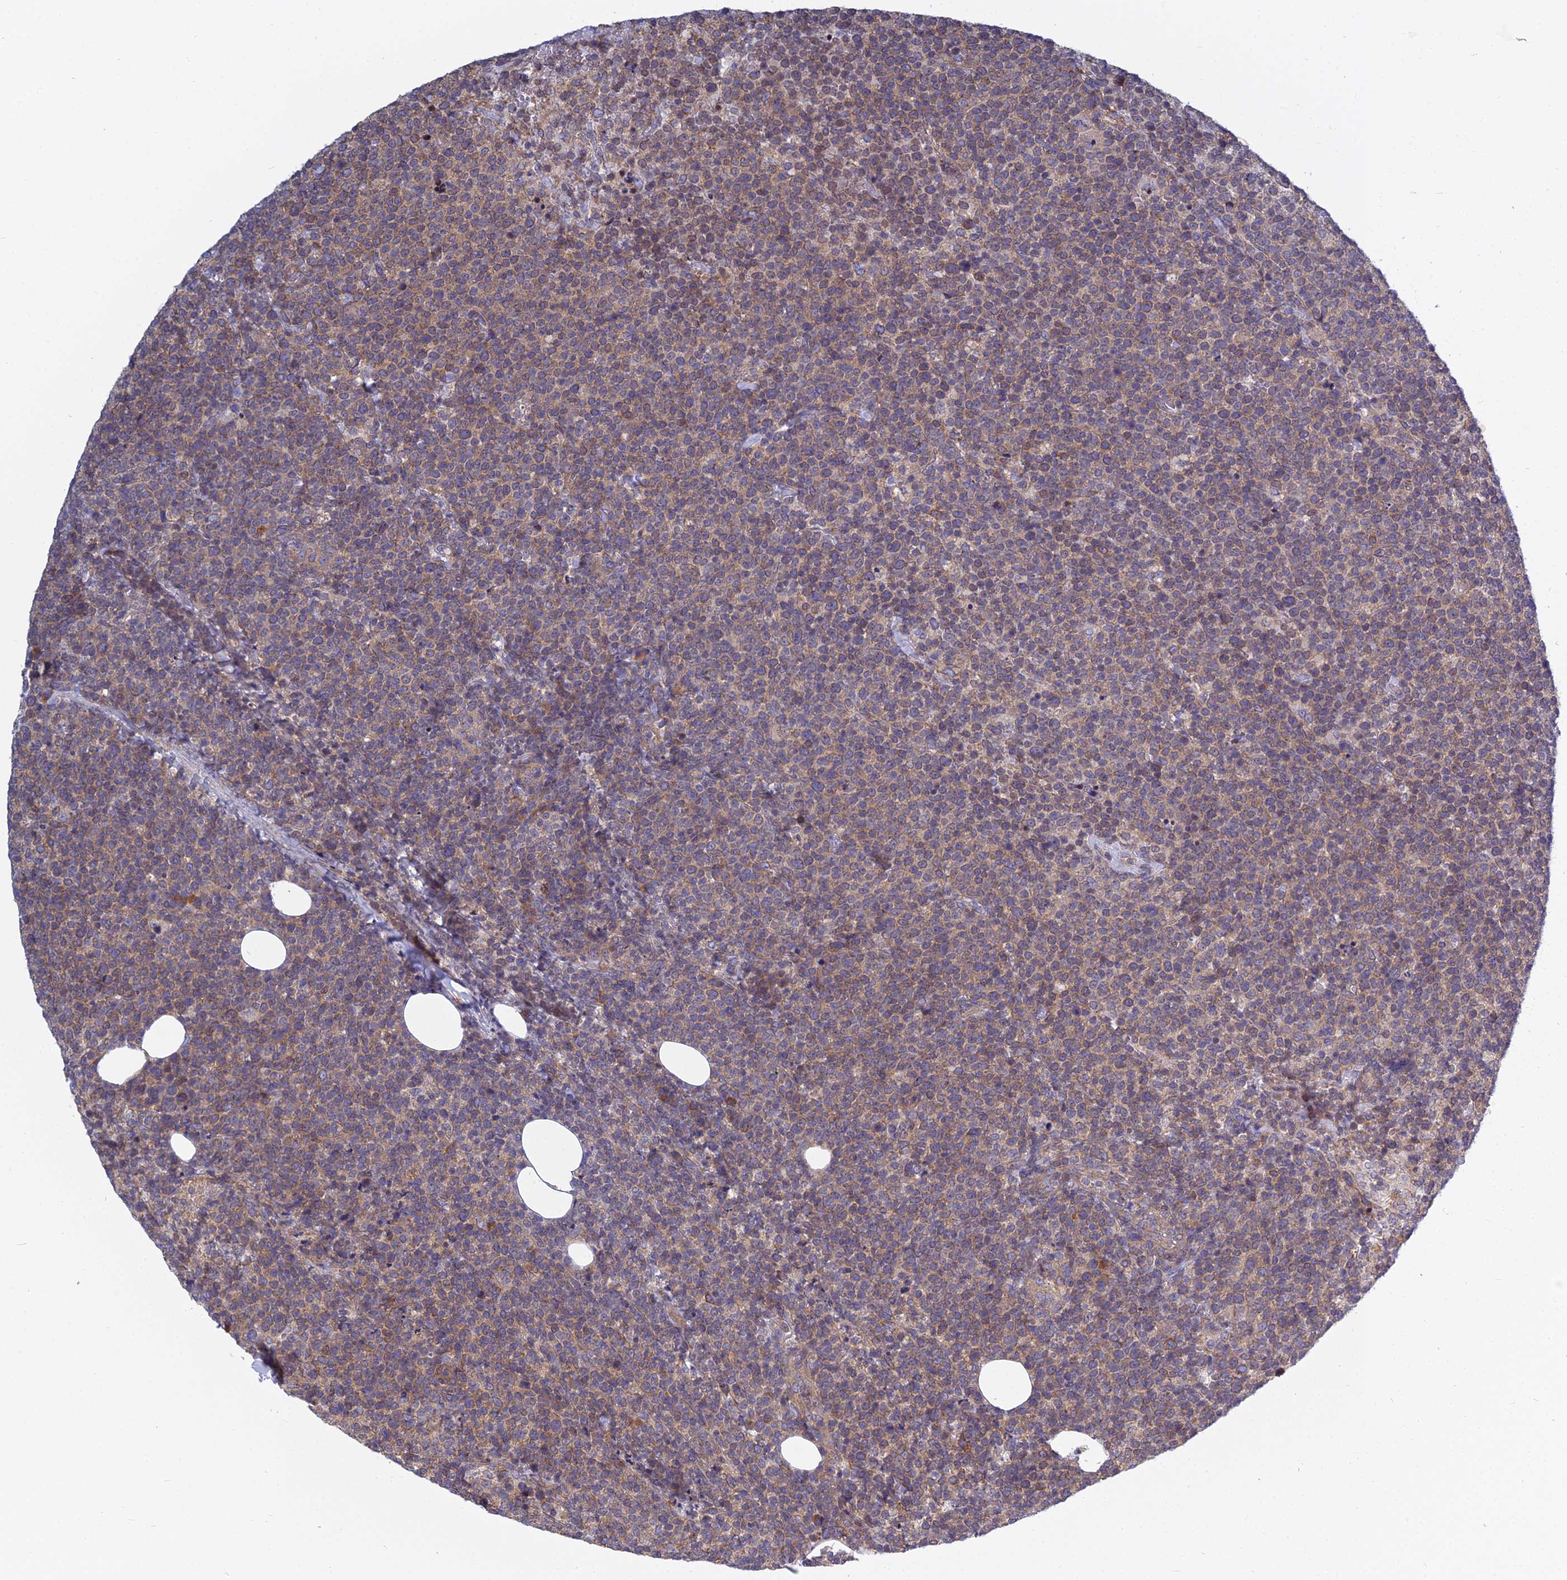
{"staining": {"intensity": "weak", "quantity": ">75%", "location": "cytoplasmic/membranous"}, "tissue": "lymphoma", "cell_type": "Tumor cells", "image_type": "cancer", "snomed": [{"axis": "morphology", "description": "Malignant lymphoma, non-Hodgkin's type, High grade"}, {"axis": "topography", "description": "Lymph node"}], "caption": "A brown stain labels weak cytoplasmic/membranous expression of a protein in lymphoma tumor cells.", "gene": "KIAA1143", "patient": {"sex": "male", "age": 61}}